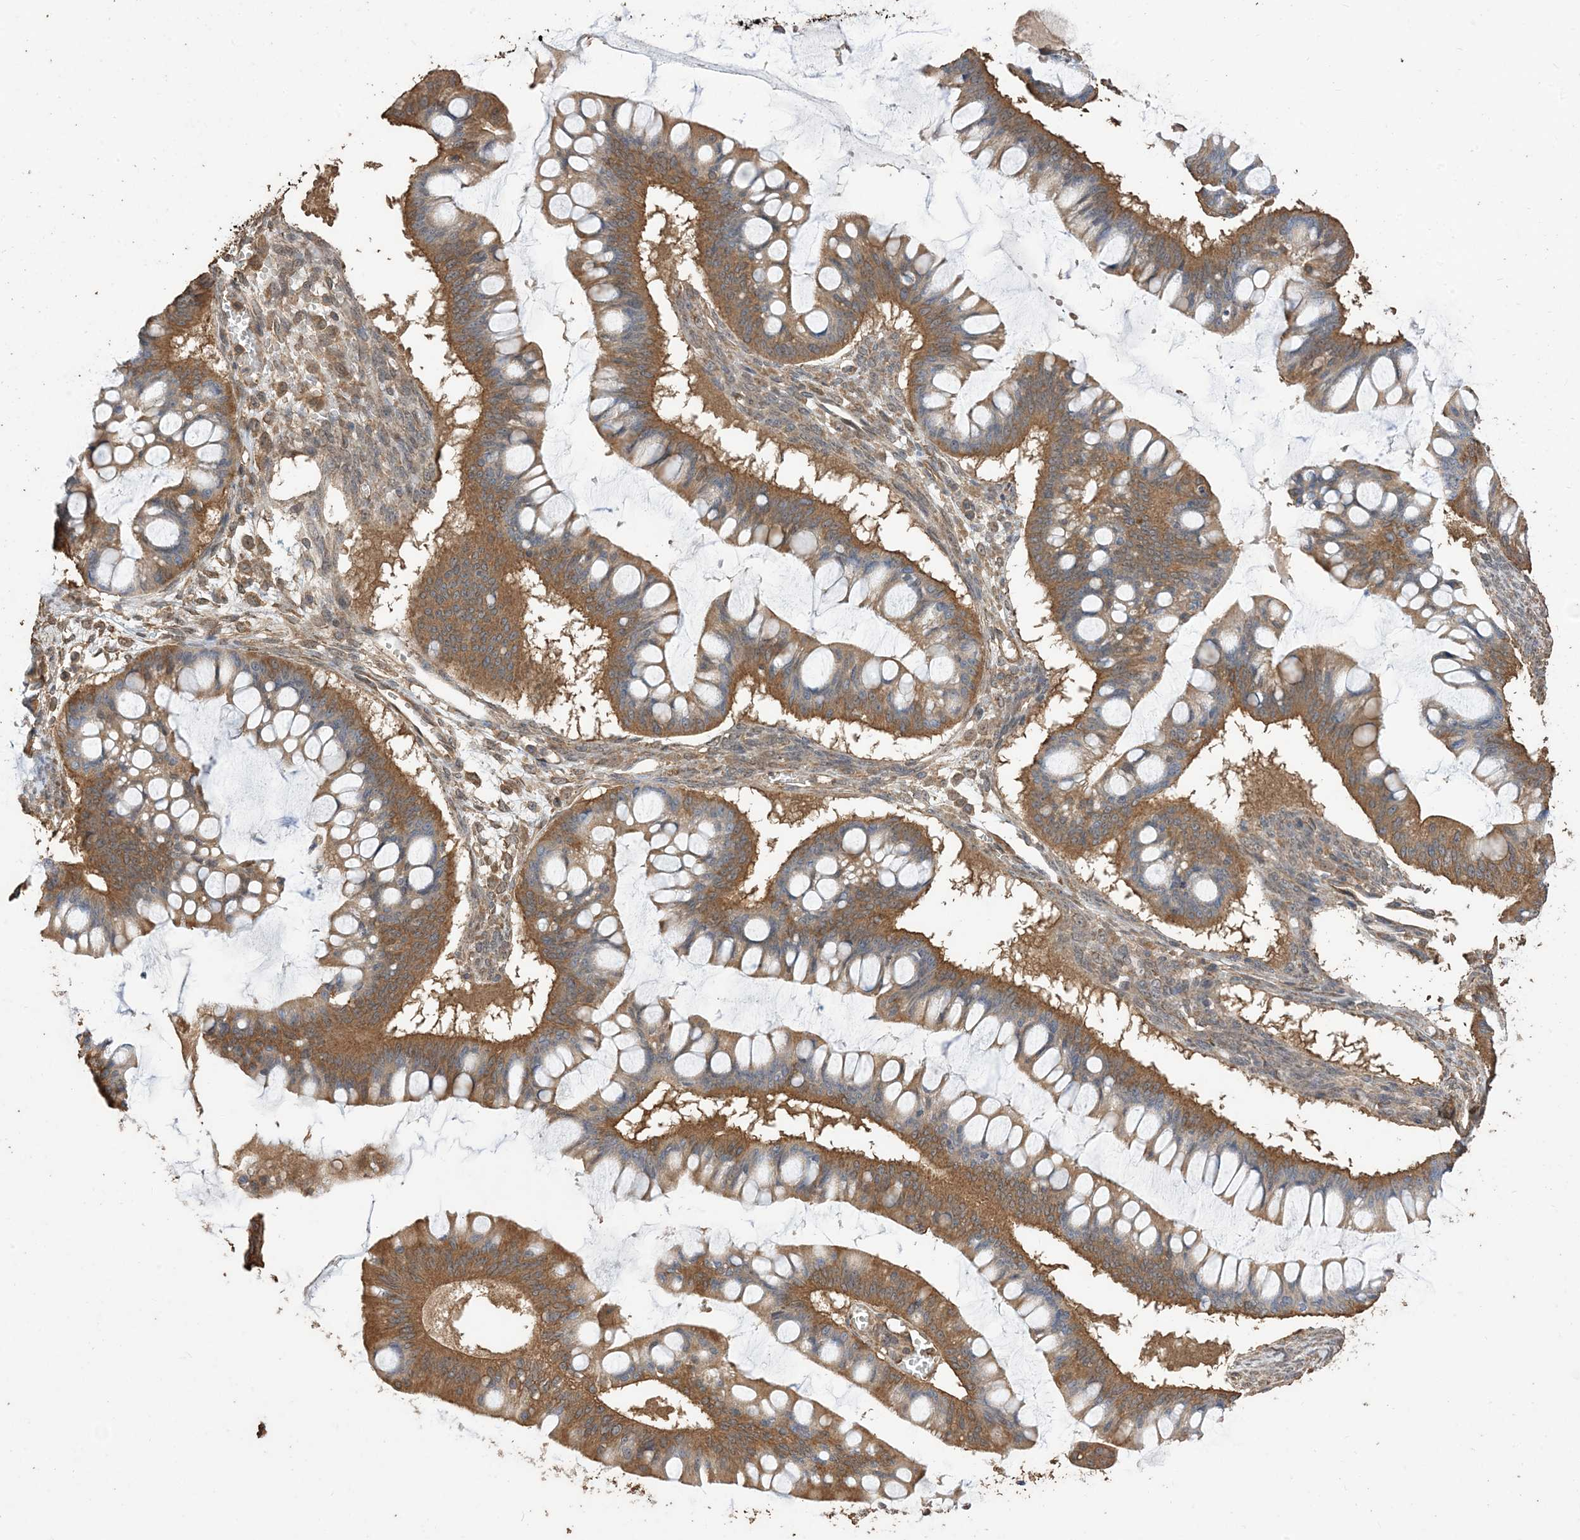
{"staining": {"intensity": "moderate", "quantity": ">75%", "location": "cytoplasmic/membranous"}, "tissue": "ovarian cancer", "cell_type": "Tumor cells", "image_type": "cancer", "snomed": [{"axis": "morphology", "description": "Cystadenocarcinoma, mucinous, NOS"}, {"axis": "topography", "description": "Ovary"}], "caption": "Protein expression analysis of human ovarian cancer reveals moderate cytoplasmic/membranous expression in approximately >75% of tumor cells.", "gene": "ZKSCAN5", "patient": {"sex": "female", "age": 73}}